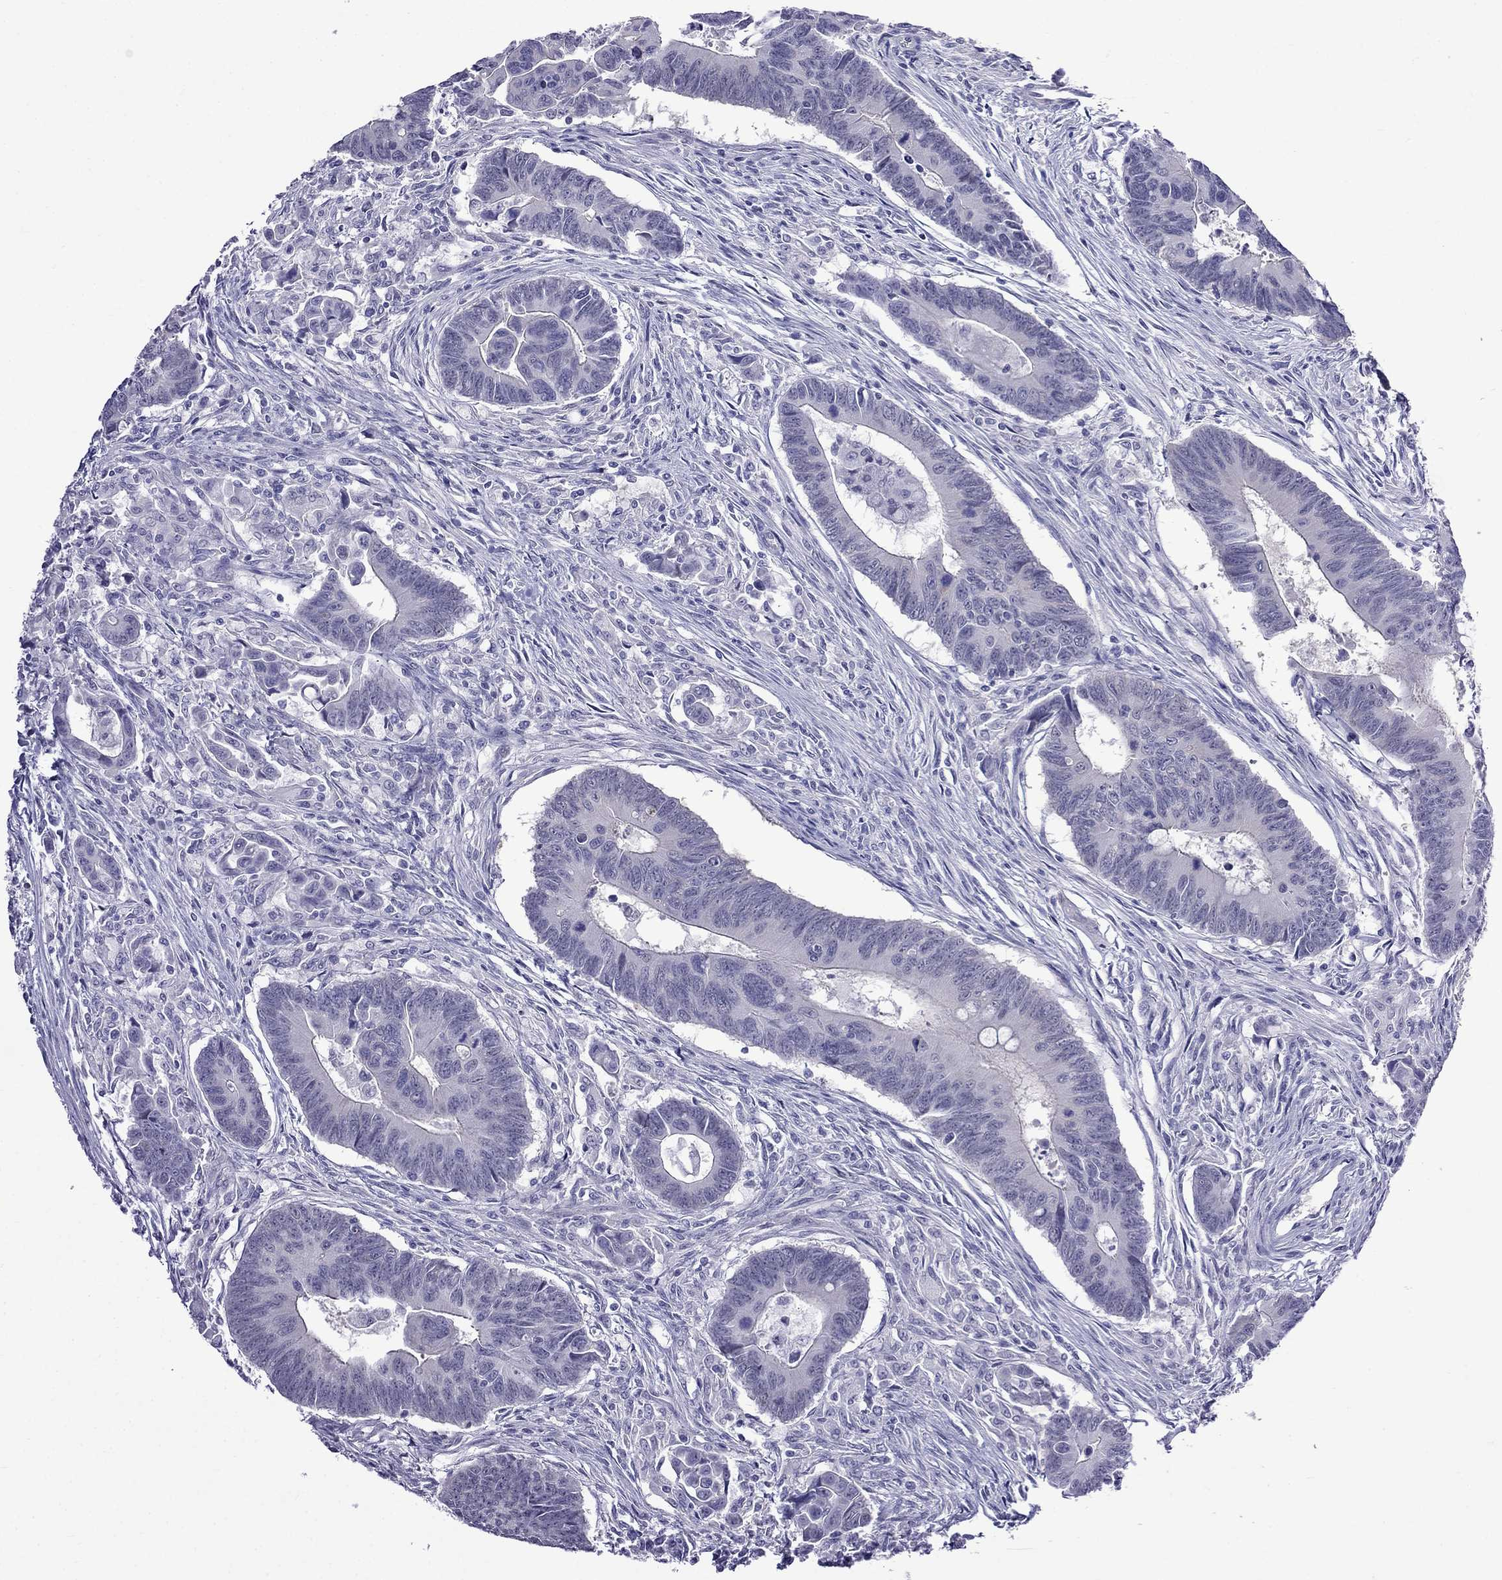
{"staining": {"intensity": "negative", "quantity": "none", "location": "none"}, "tissue": "colorectal cancer", "cell_type": "Tumor cells", "image_type": "cancer", "snomed": [{"axis": "morphology", "description": "Adenocarcinoma, NOS"}, {"axis": "topography", "description": "Rectum"}], "caption": "Tumor cells show no significant positivity in adenocarcinoma (colorectal). Nuclei are stained in blue.", "gene": "MGP", "patient": {"sex": "male", "age": 67}}